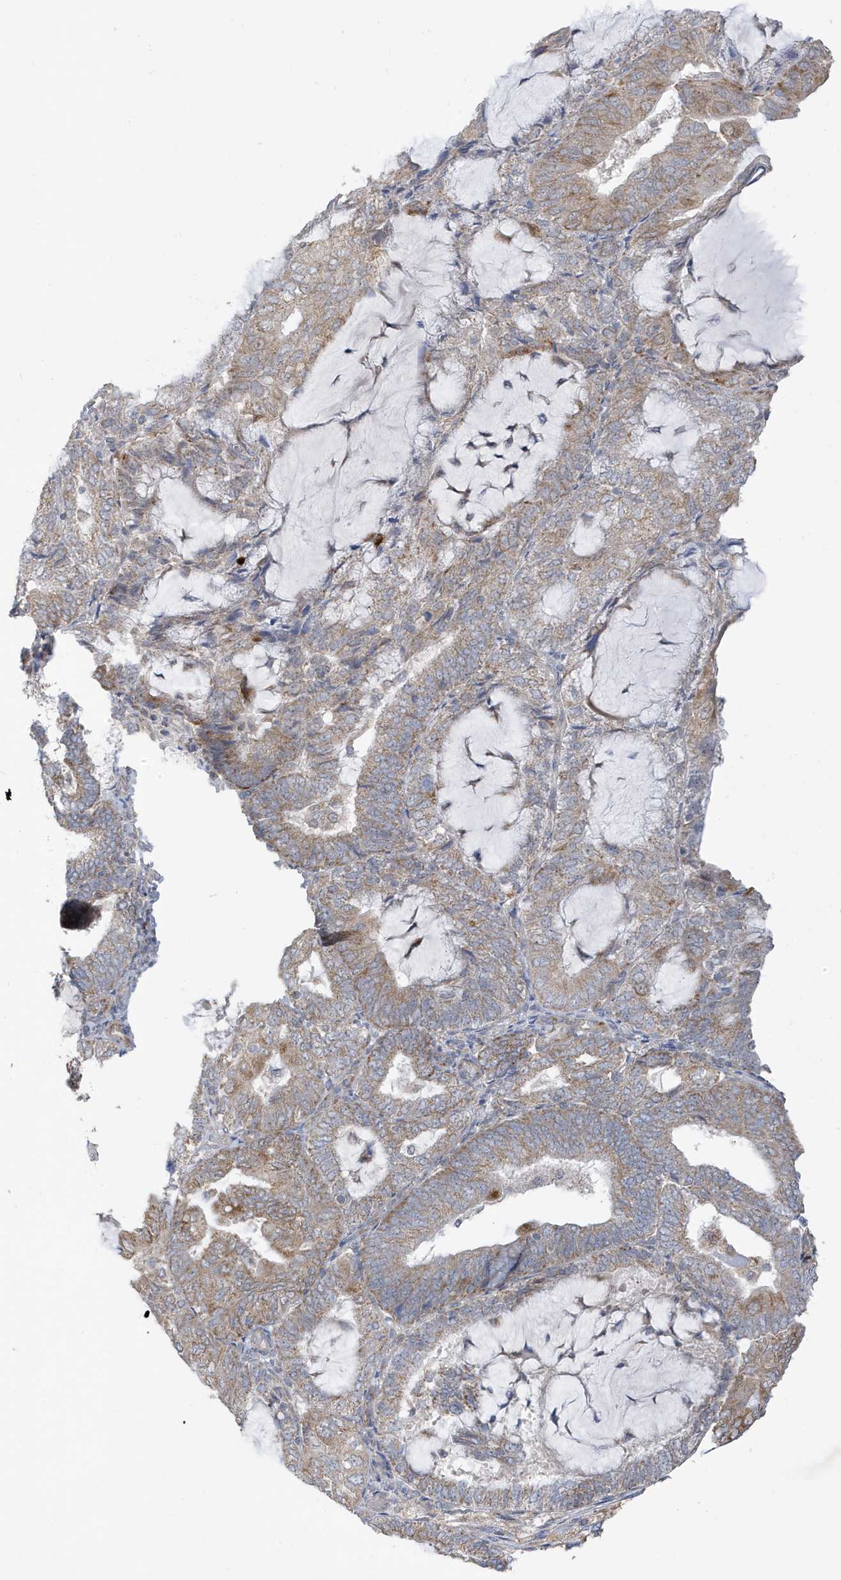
{"staining": {"intensity": "moderate", "quantity": ">75%", "location": "cytoplasmic/membranous"}, "tissue": "endometrial cancer", "cell_type": "Tumor cells", "image_type": "cancer", "snomed": [{"axis": "morphology", "description": "Adenocarcinoma, NOS"}, {"axis": "topography", "description": "Endometrium"}], "caption": "A medium amount of moderate cytoplasmic/membranous positivity is present in approximately >75% of tumor cells in endometrial adenocarcinoma tissue.", "gene": "ATP13A5", "patient": {"sex": "female", "age": 81}}